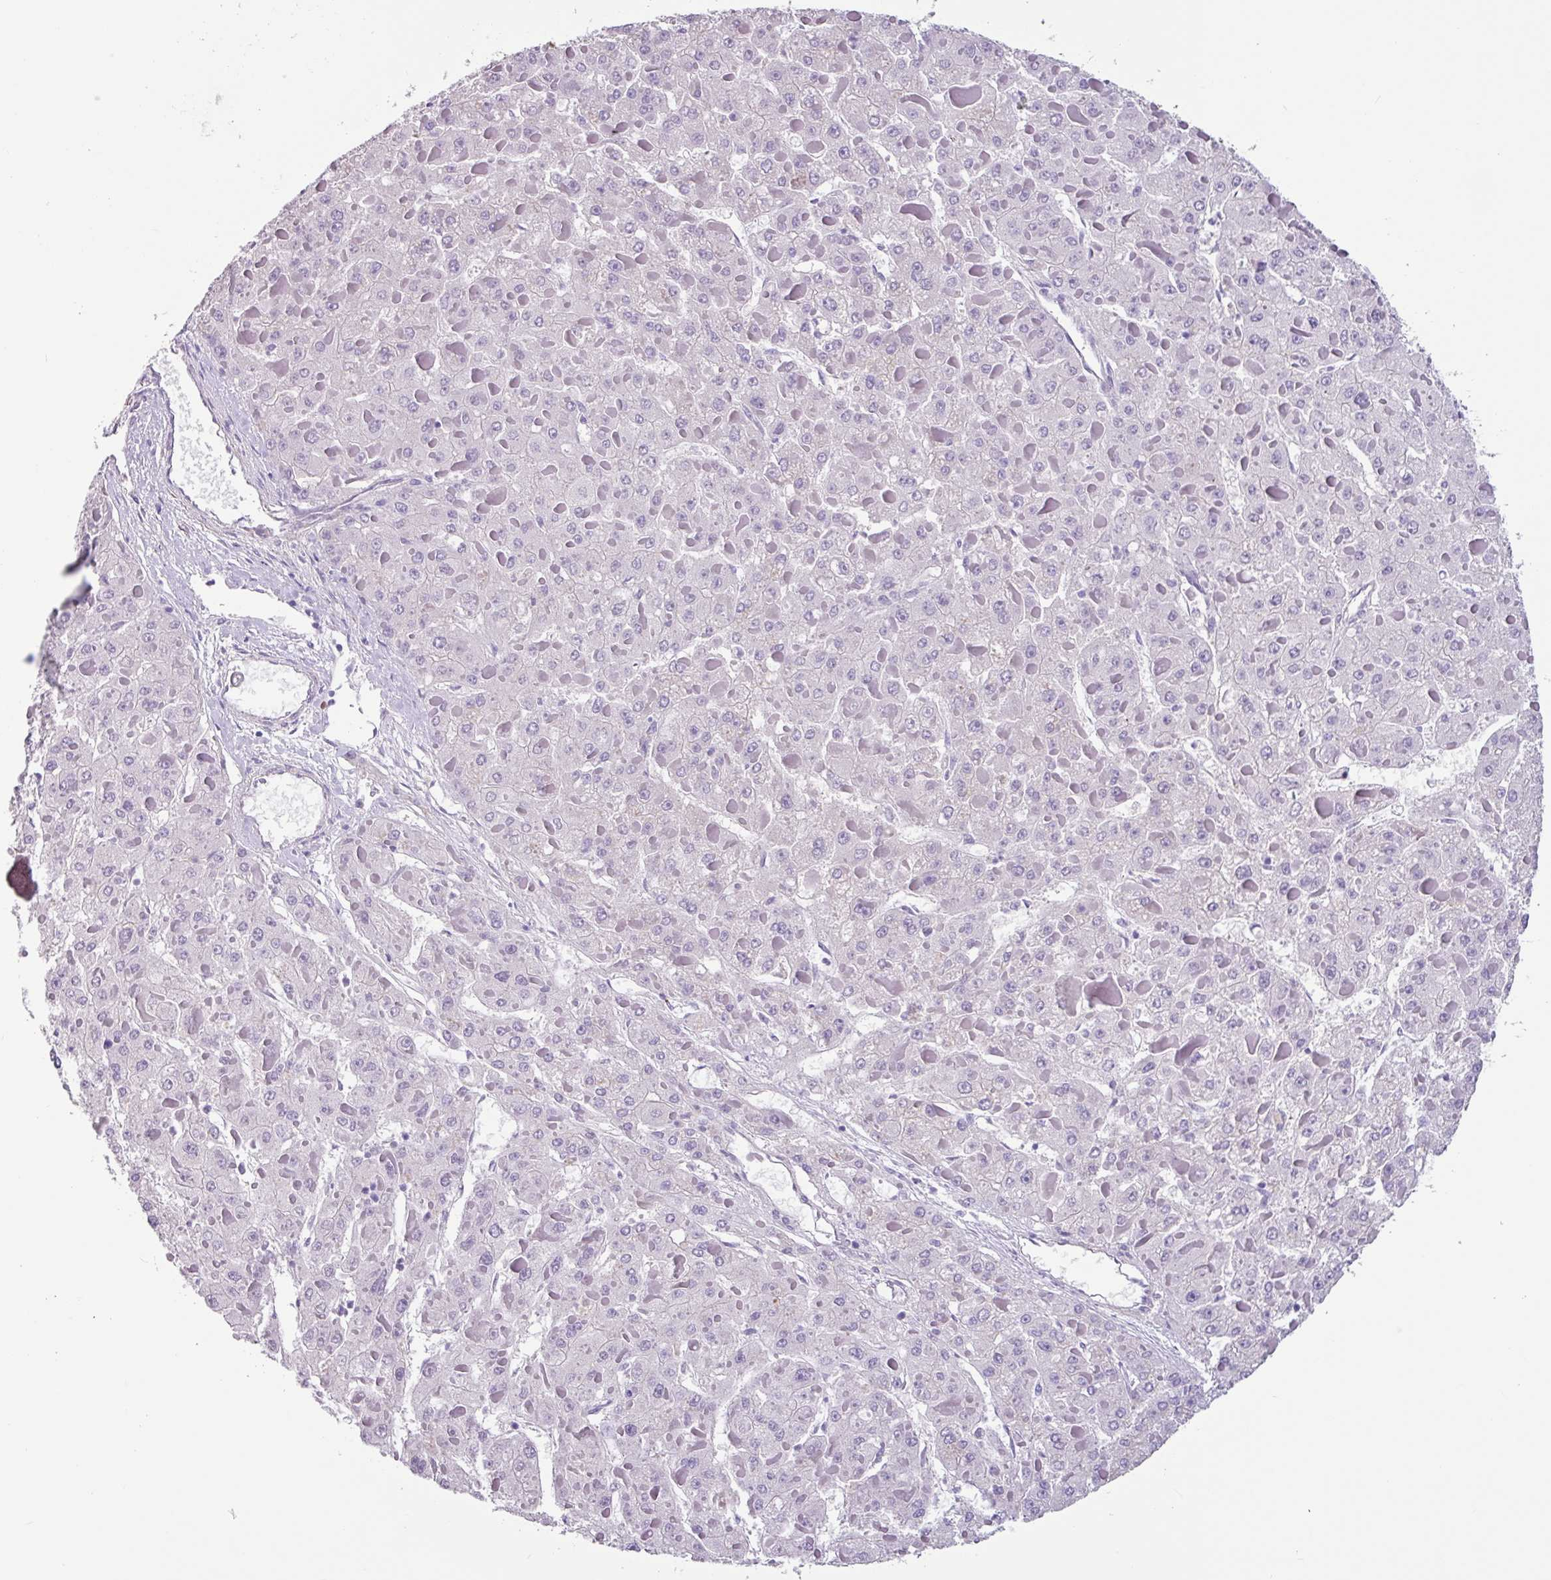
{"staining": {"intensity": "negative", "quantity": "none", "location": "none"}, "tissue": "liver cancer", "cell_type": "Tumor cells", "image_type": "cancer", "snomed": [{"axis": "morphology", "description": "Carcinoma, Hepatocellular, NOS"}, {"axis": "topography", "description": "Liver"}], "caption": "IHC histopathology image of neoplastic tissue: human hepatocellular carcinoma (liver) stained with DAB demonstrates no significant protein expression in tumor cells. Nuclei are stained in blue.", "gene": "OTX1", "patient": {"sex": "female", "age": 73}}